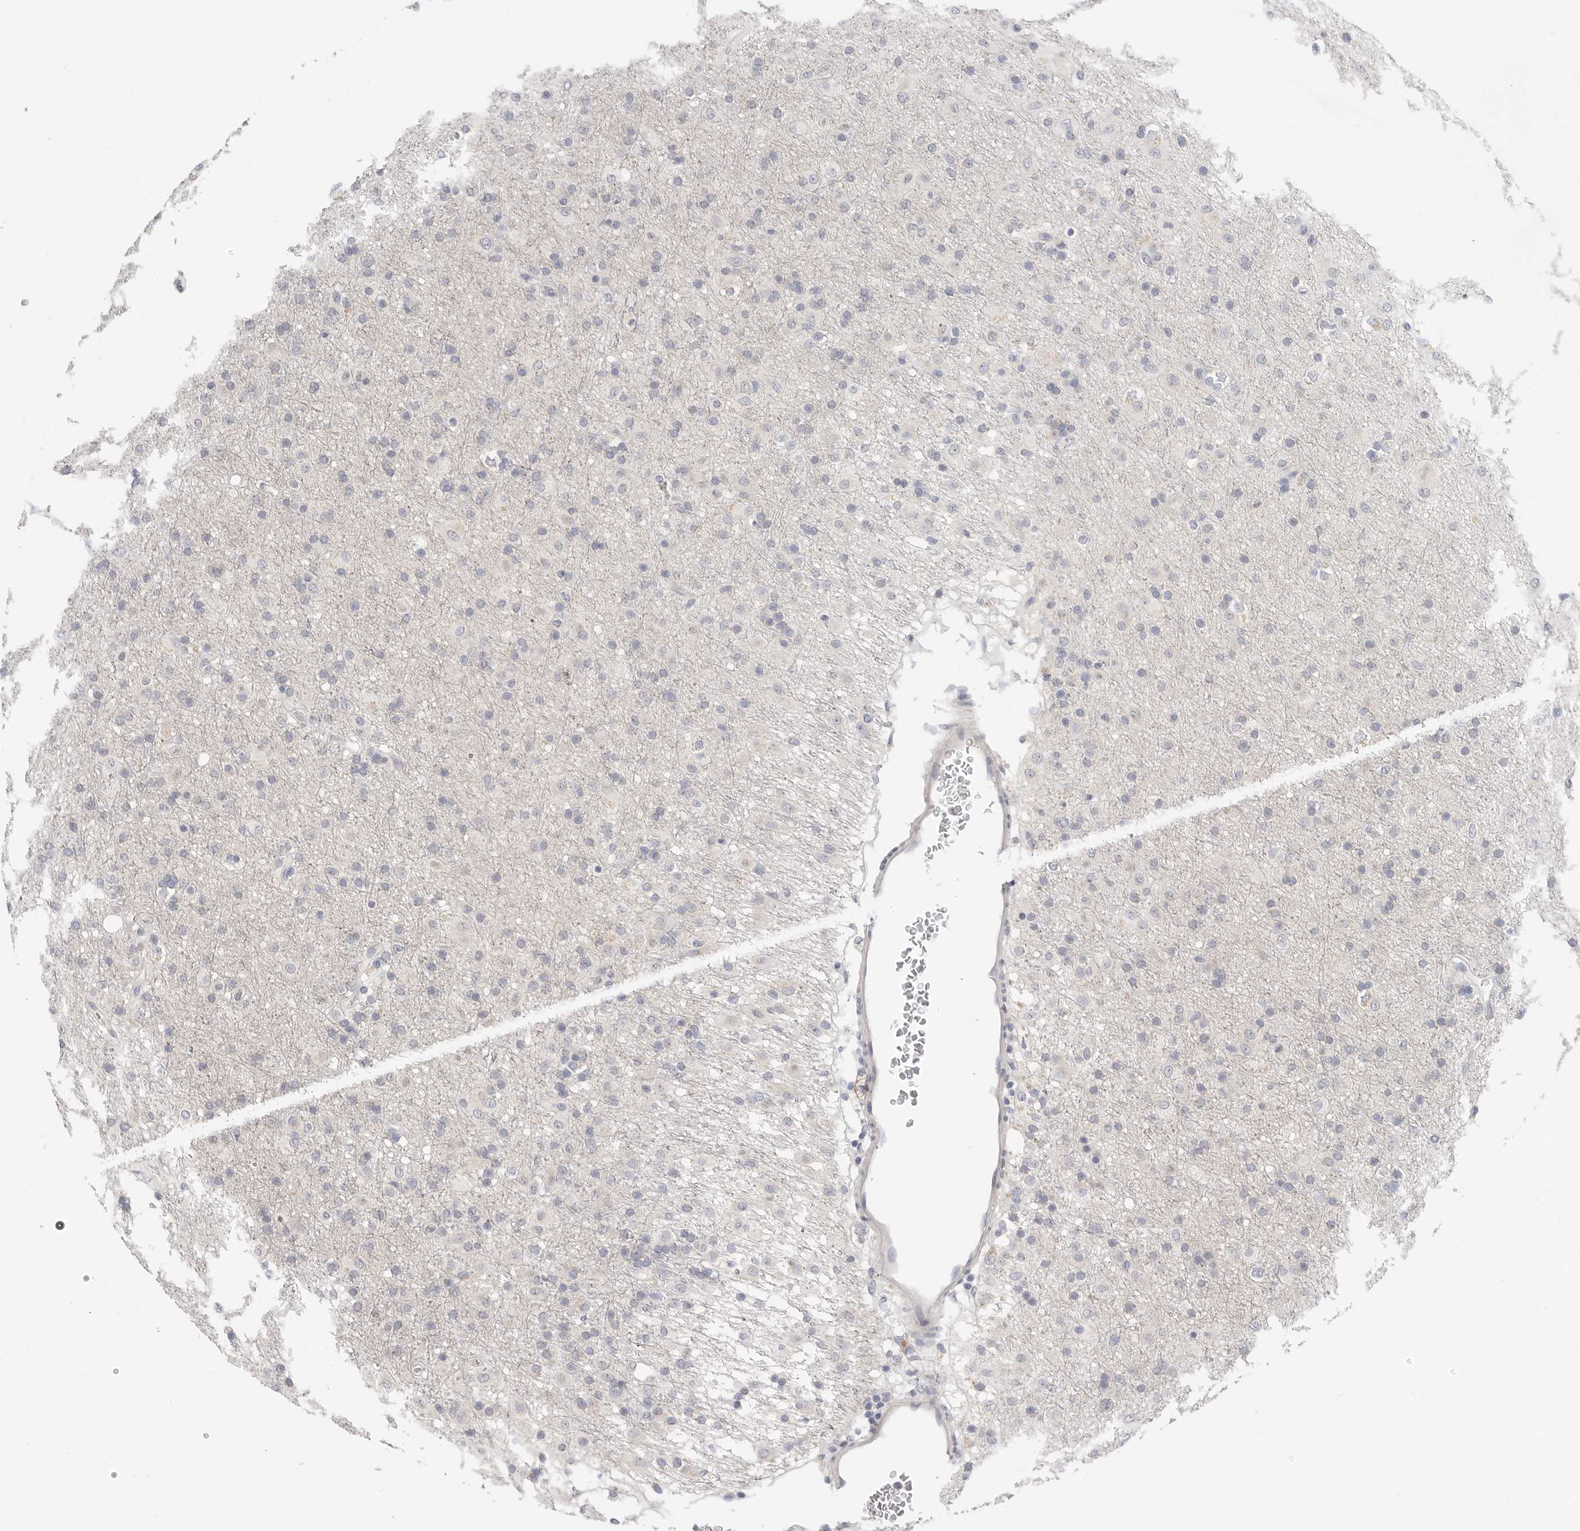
{"staining": {"intensity": "negative", "quantity": "none", "location": "none"}, "tissue": "glioma", "cell_type": "Tumor cells", "image_type": "cancer", "snomed": [{"axis": "morphology", "description": "Glioma, malignant, Low grade"}, {"axis": "topography", "description": "Brain"}], "caption": "DAB immunohistochemical staining of human malignant low-grade glioma demonstrates no significant staining in tumor cells.", "gene": "FBN2", "patient": {"sex": "male", "age": 65}}